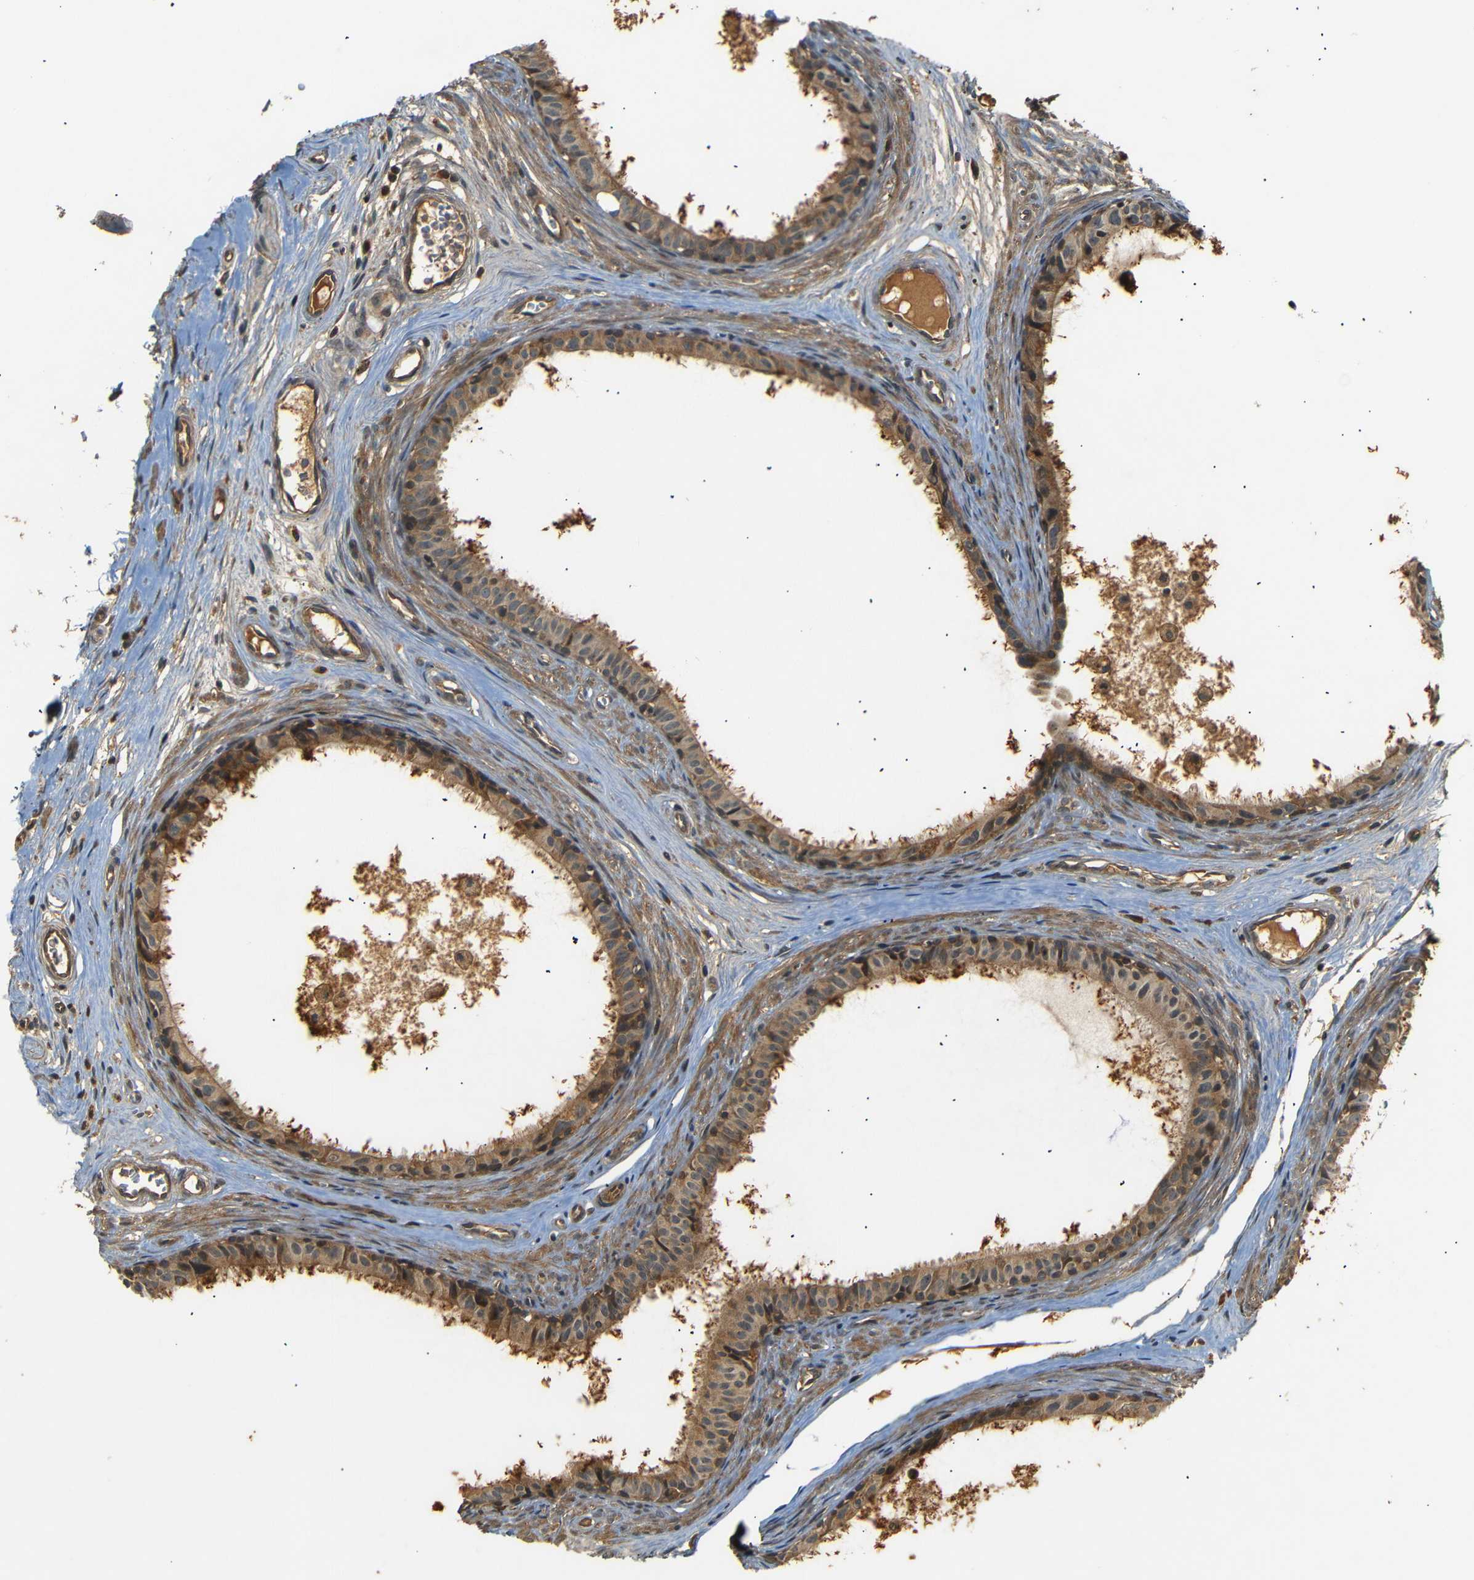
{"staining": {"intensity": "moderate", "quantity": ">75%", "location": "cytoplasmic/membranous"}, "tissue": "epididymis", "cell_type": "Glandular cells", "image_type": "normal", "snomed": [{"axis": "morphology", "description": "Normal tissue, NOS"}, {"axis": "morphology", "description": "Inflammation, NOS"}, {"axis": "topography", "description": "Epididymis"}], "caption": "Protein expression analysis of benign human epididymis reveals moderate cytoplasmic/membranous positivity in about >75% of glandular cells.", "gene": "TANK", "patient": {"sex": "male", "age": 85}}